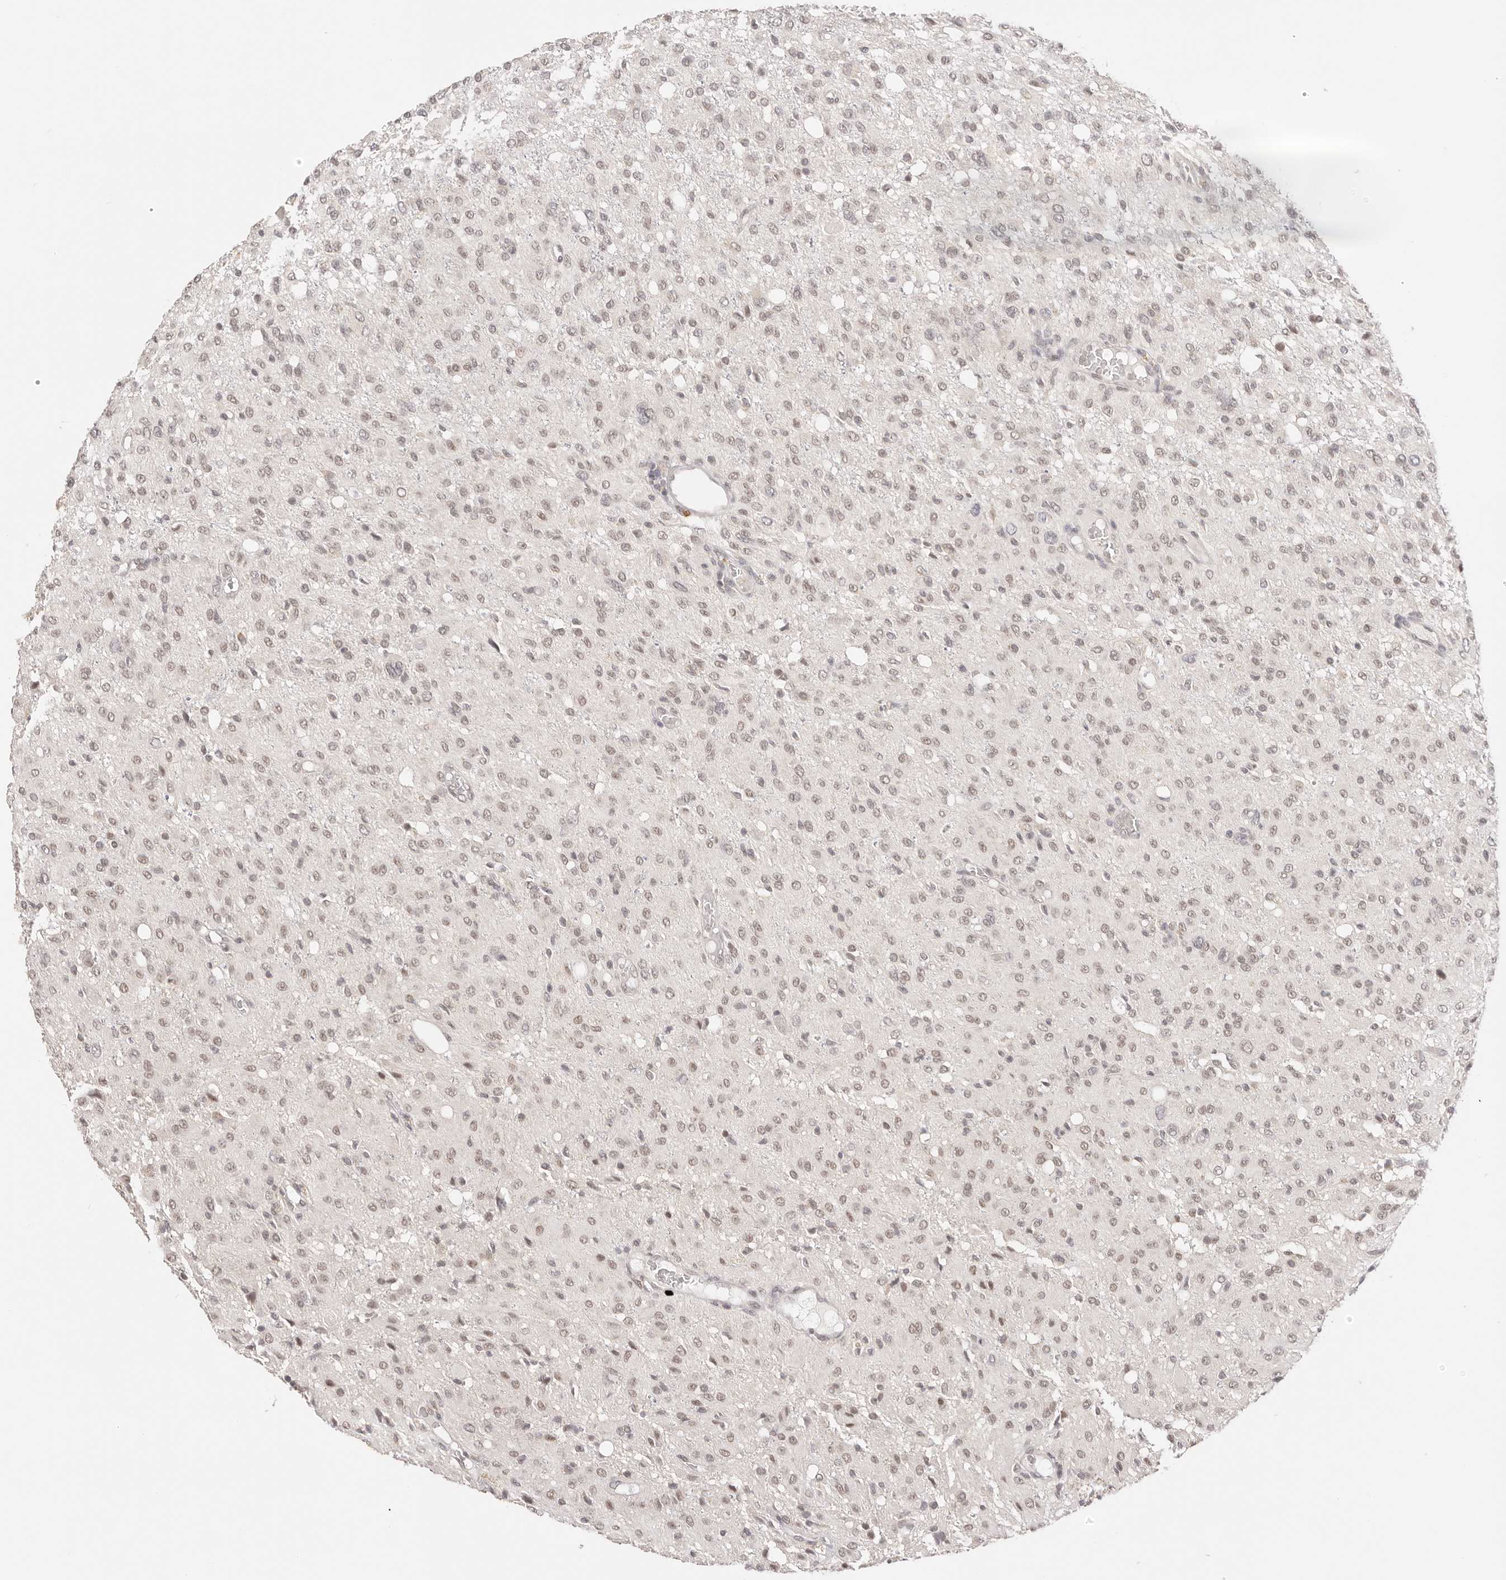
{"staining": {"intensity": "weak", "quantity": ">75%", "location": "nuclear"}, "tissue": "glioma", "cell_type": "Tumor cells", "image_type": "cancer", "snomed": [{"axis": "morphology", "description": "Glioma, malignant, High grade"}, {"axis": "topography", "description": "Brain"}], "caption": "The immunohistochemical stain labels weak nuclear expression in tumor cells of malignant glioma (high-grade) tissue.", "gene": "RFC3", "patient": {"sex": "female", "age": 59}}